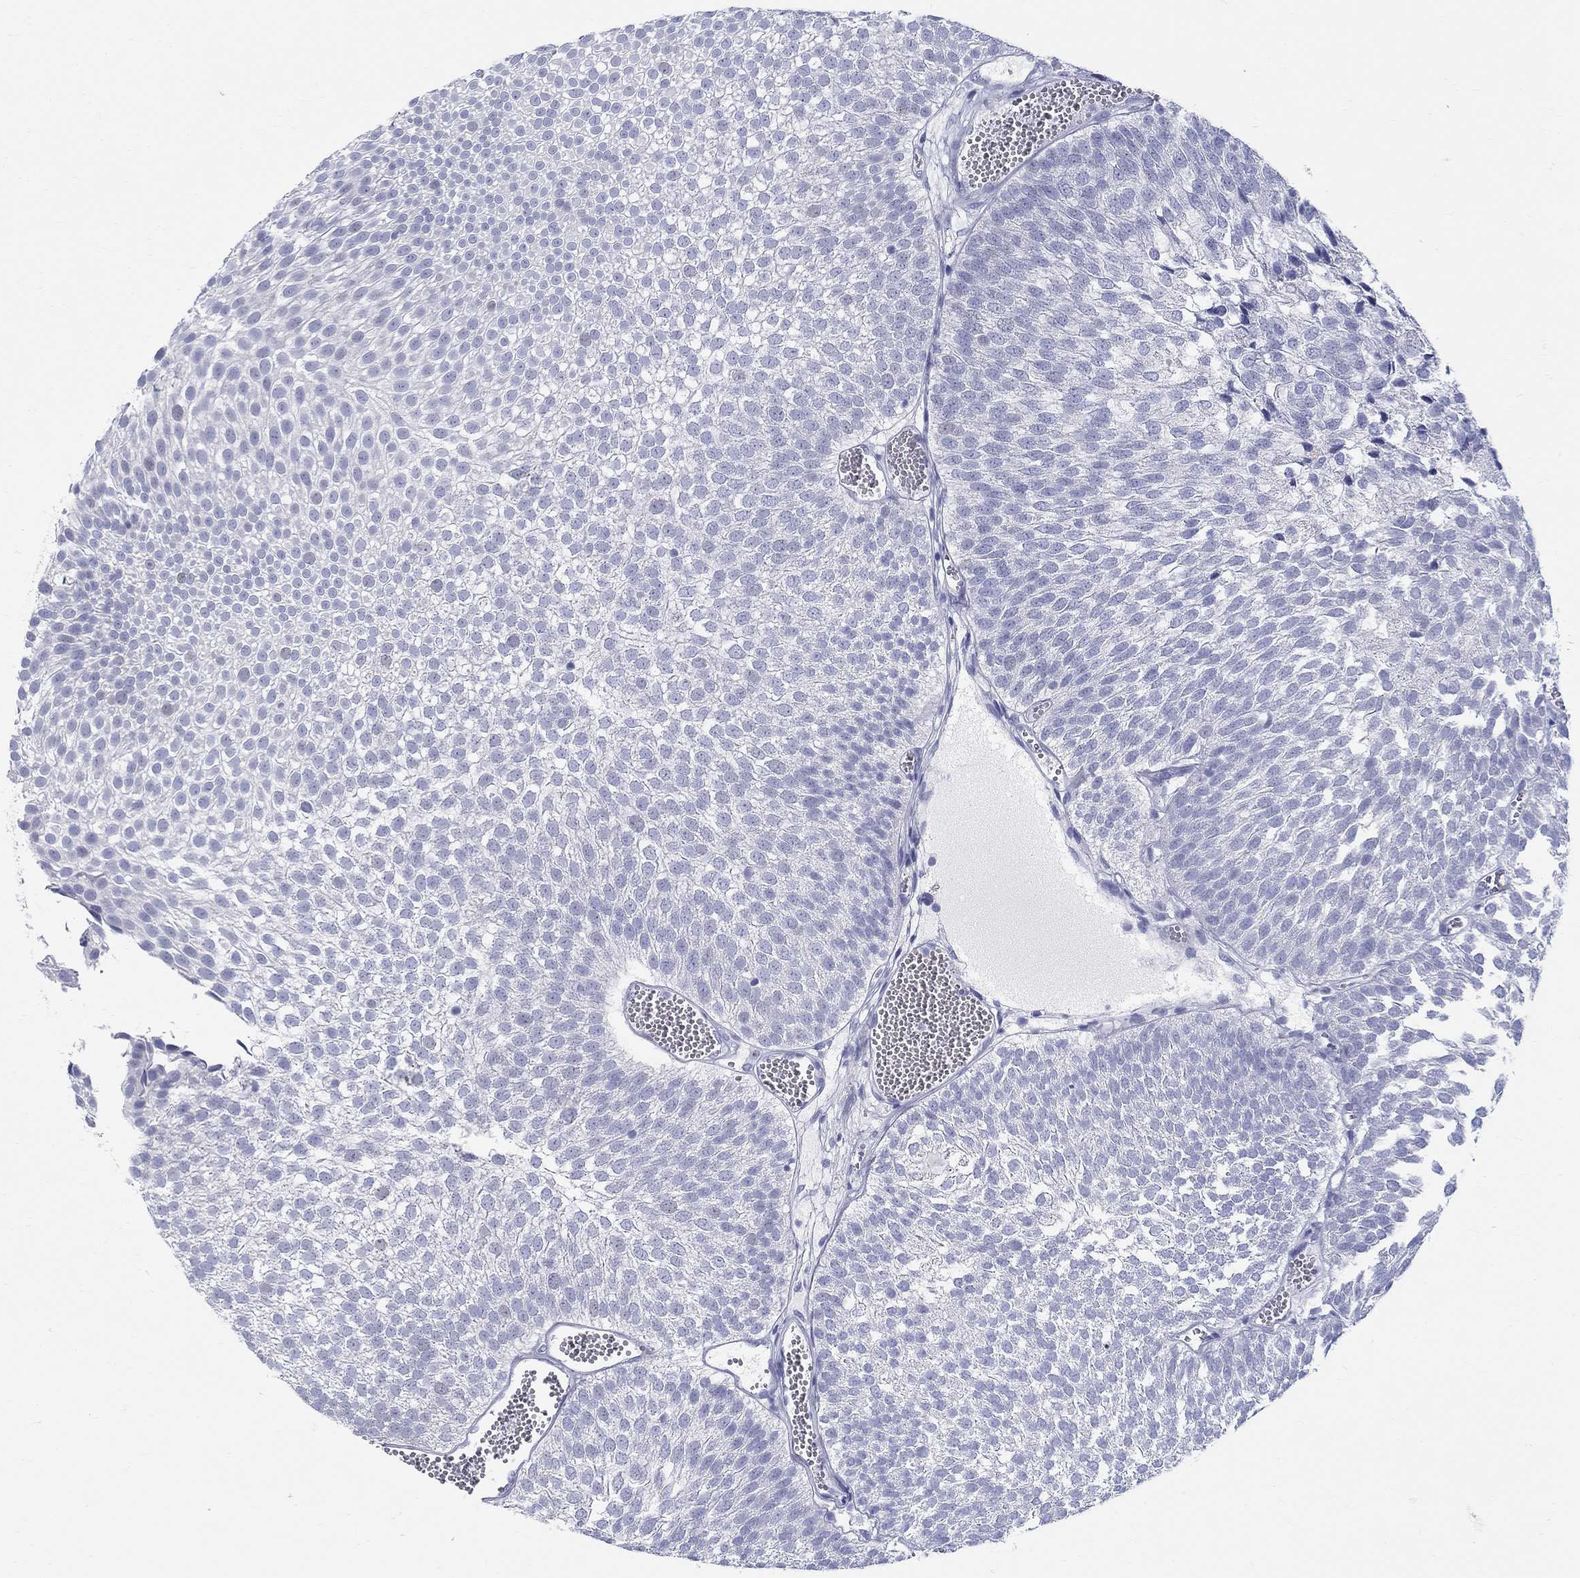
{"staining": {"intensity": "negative", "quantity": "none", "location": "none"}, "tissue": "urothelial cancer", "cell_type": "Tumor cells", "image_type": "cancer", "snomed": [{"axis": "morphology", "description": "Urothelial carcinoma, Low grade"}, {"axis": "topography", "description": "Urinary bladder"}], "caption": "Urothelial cancer was stained to show a protein in brown. There is no significant staining in tumor cells.", "gene": "LAMP5", "patient": {"sex": "male", "age": 52}}